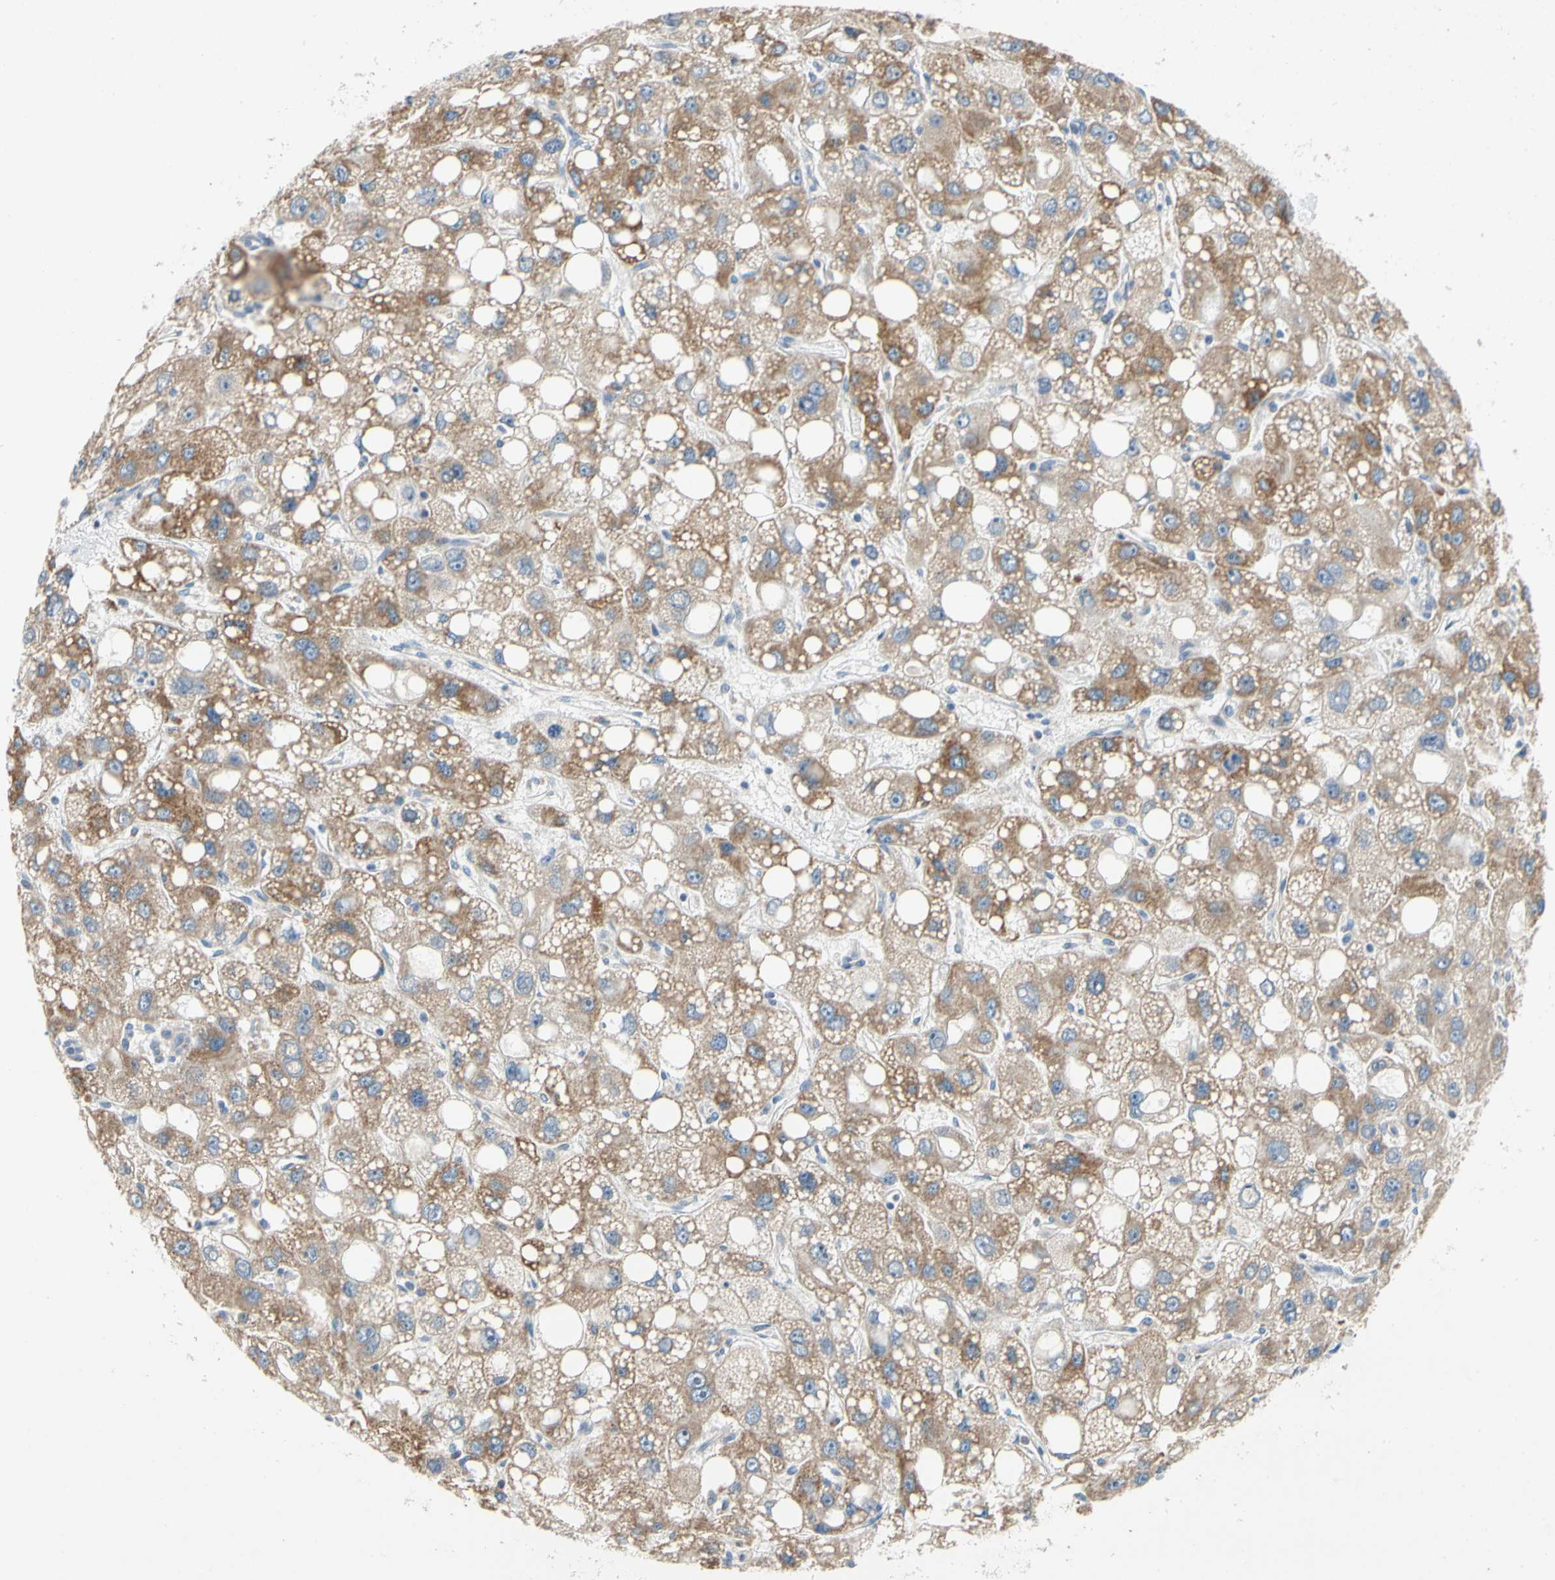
{"staining": {"intensity": "moderate", "quantity": ">75%", "location": "cytoplasmic/membranous"}, "tissue": "liver cancer", "cell_type": "Tumor cells", "image_type": "cancer", "snomed": [{"axis": "morphology", "description": "Carcinoma, Hepatocellular, NOS"}, {"axis": "topography", "description": "Liver"}], "caption": "An image of liver cancer (hepatocellular carcinoma) stained for a protein reveals moderate cytoplasmic/membranous brown staining in tumor cells. (DAB IHC with brightfield microscopy, high magnification).", "gene": "KLHDC8B", "patient": {"sex": "male", "age": 55}}